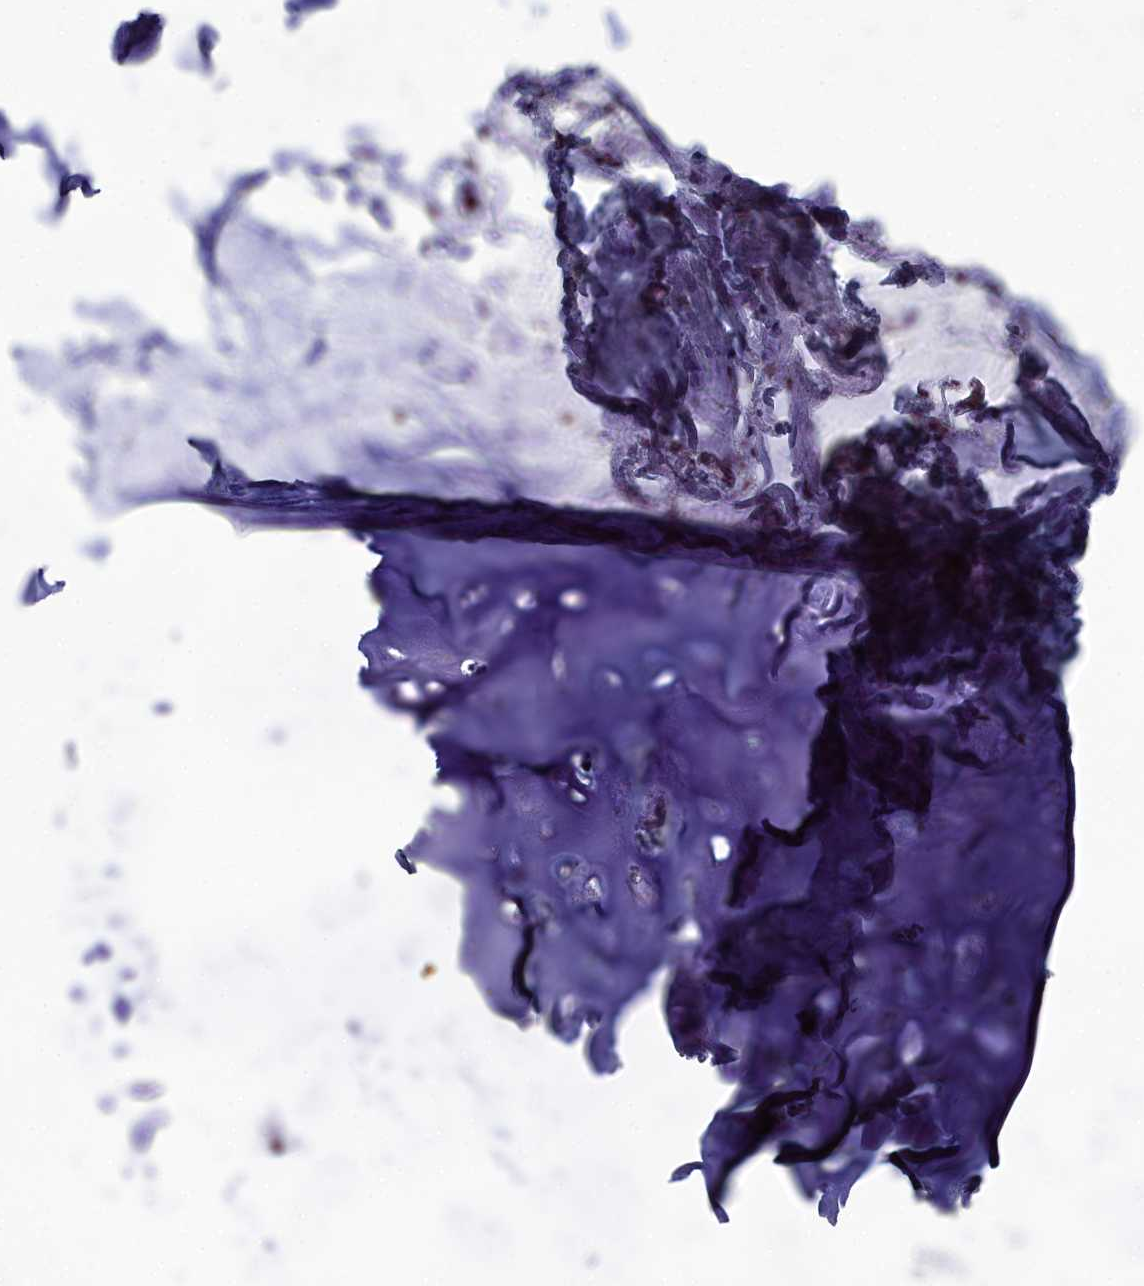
{"staining": {"intensity": "moderate", "quantity": "<25%", "location": "nuclear"}, "tissue": "adipose tissue", "cell_type": "Adipocytes", "image_type": "normal", "snomed": [{"axis": "morphology", "description": "Normal tissue, NOS"}, {"axis": "topography", "description": "Lymph node"}, {"axis": "topography", "description": "Cartilage tissue"}, {"axis": "topography", "description": "Bronchus"}], "caption": "DAB immunohistochemical staining of benign adipose tissue demonstrates moderate nuclear protein staining in approximately <25% of adipocytes.", "gene": "CCDC97", "patient": {"sex": "male", "age": 63}}